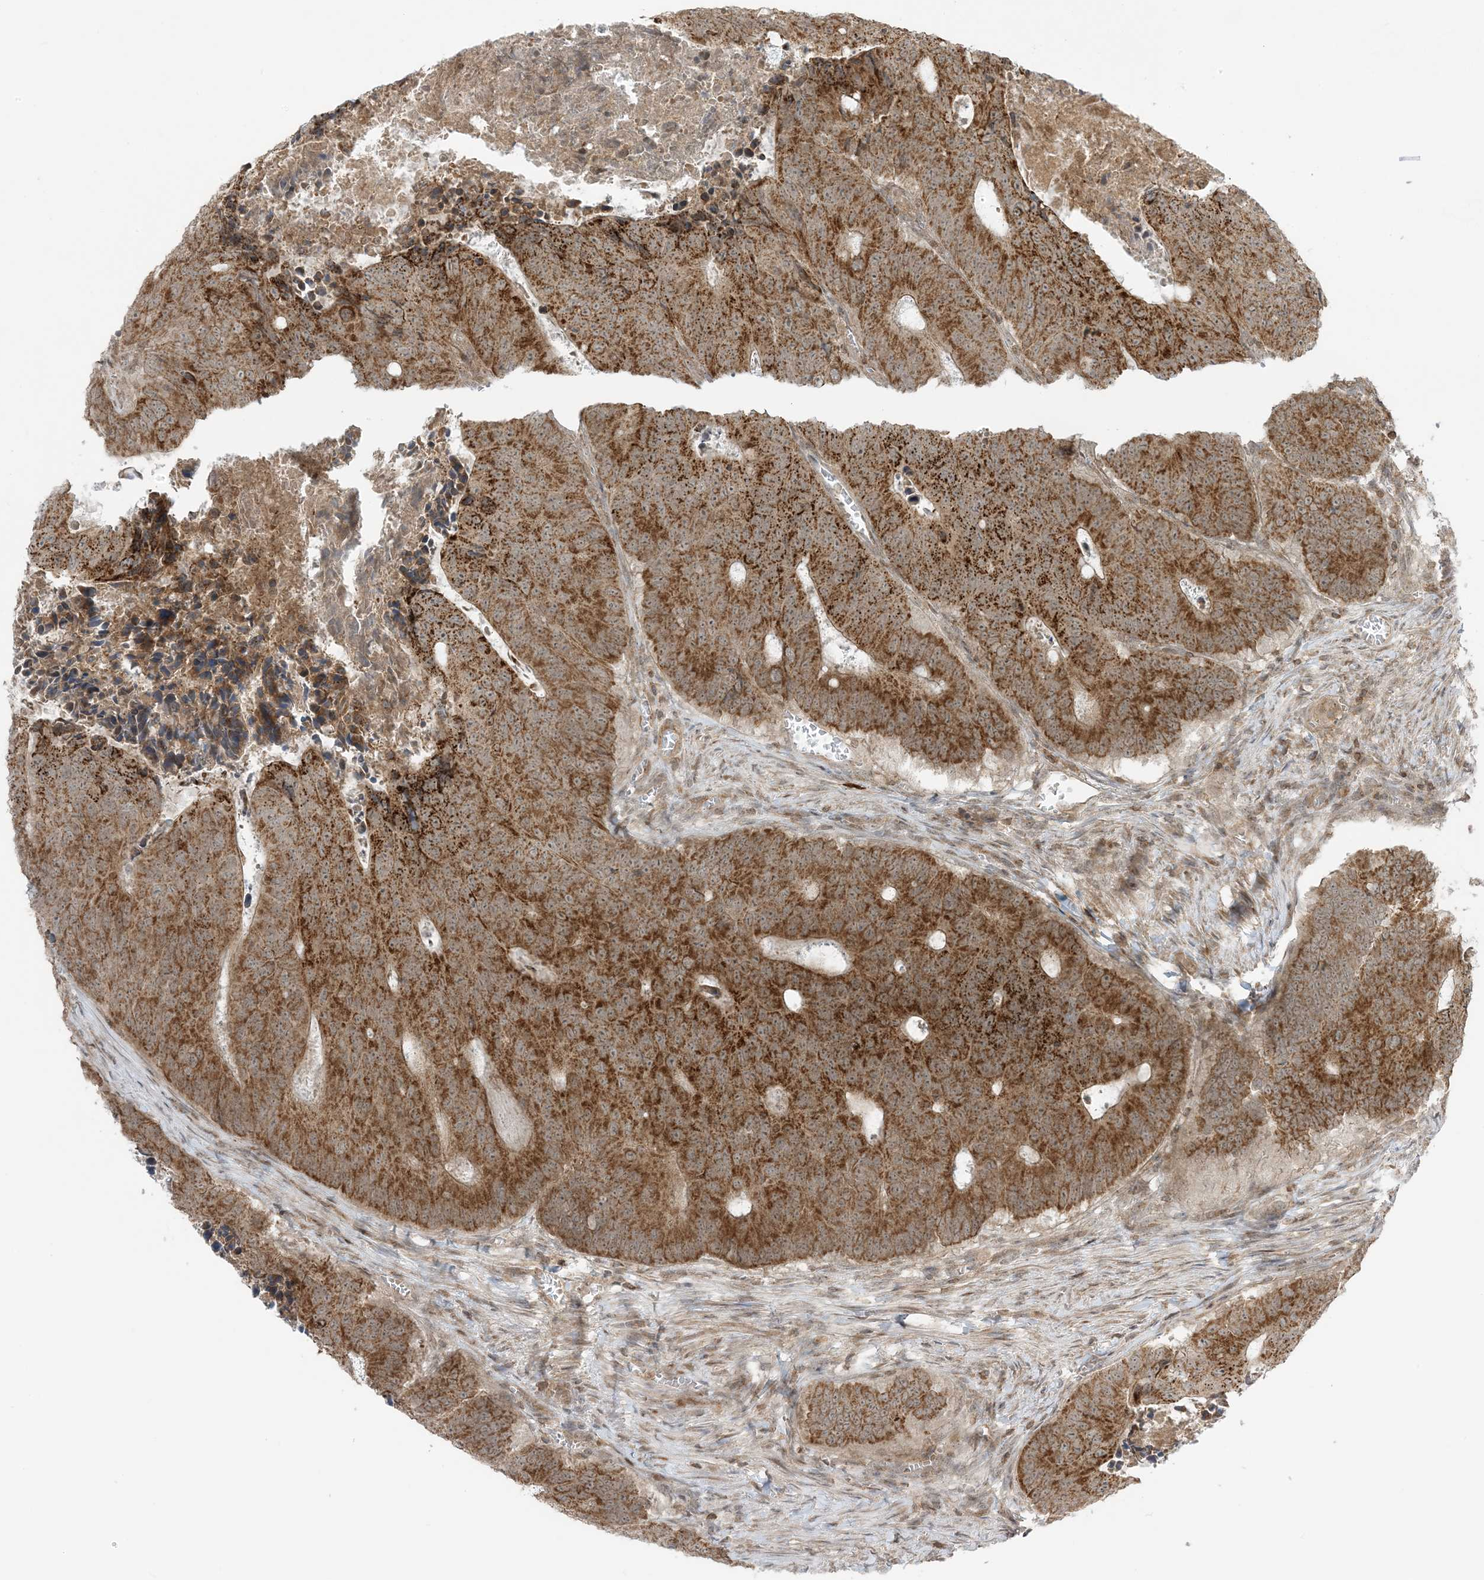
{"staining": {"intensity": "strong", "quantity": ">75%", "location": "cytoplasmic/membranous"}, "tissue": "colorectal cancer", "cell_type": "Tumor cells", "image_type": "cancer", "snomed": [{"axis": "morphology", "description": "Adenocarcinoma, NOS"}, {"axis": "topography", "description": "Colon"}], "caption": "Immunohistochemical staining of colorectal cancer exhibits strong cytoplasmic/membranous protein staining in about >75% of tumor cells.", "gene": "PHLDB2", "patient": {"sex": "male", "age": 87}}